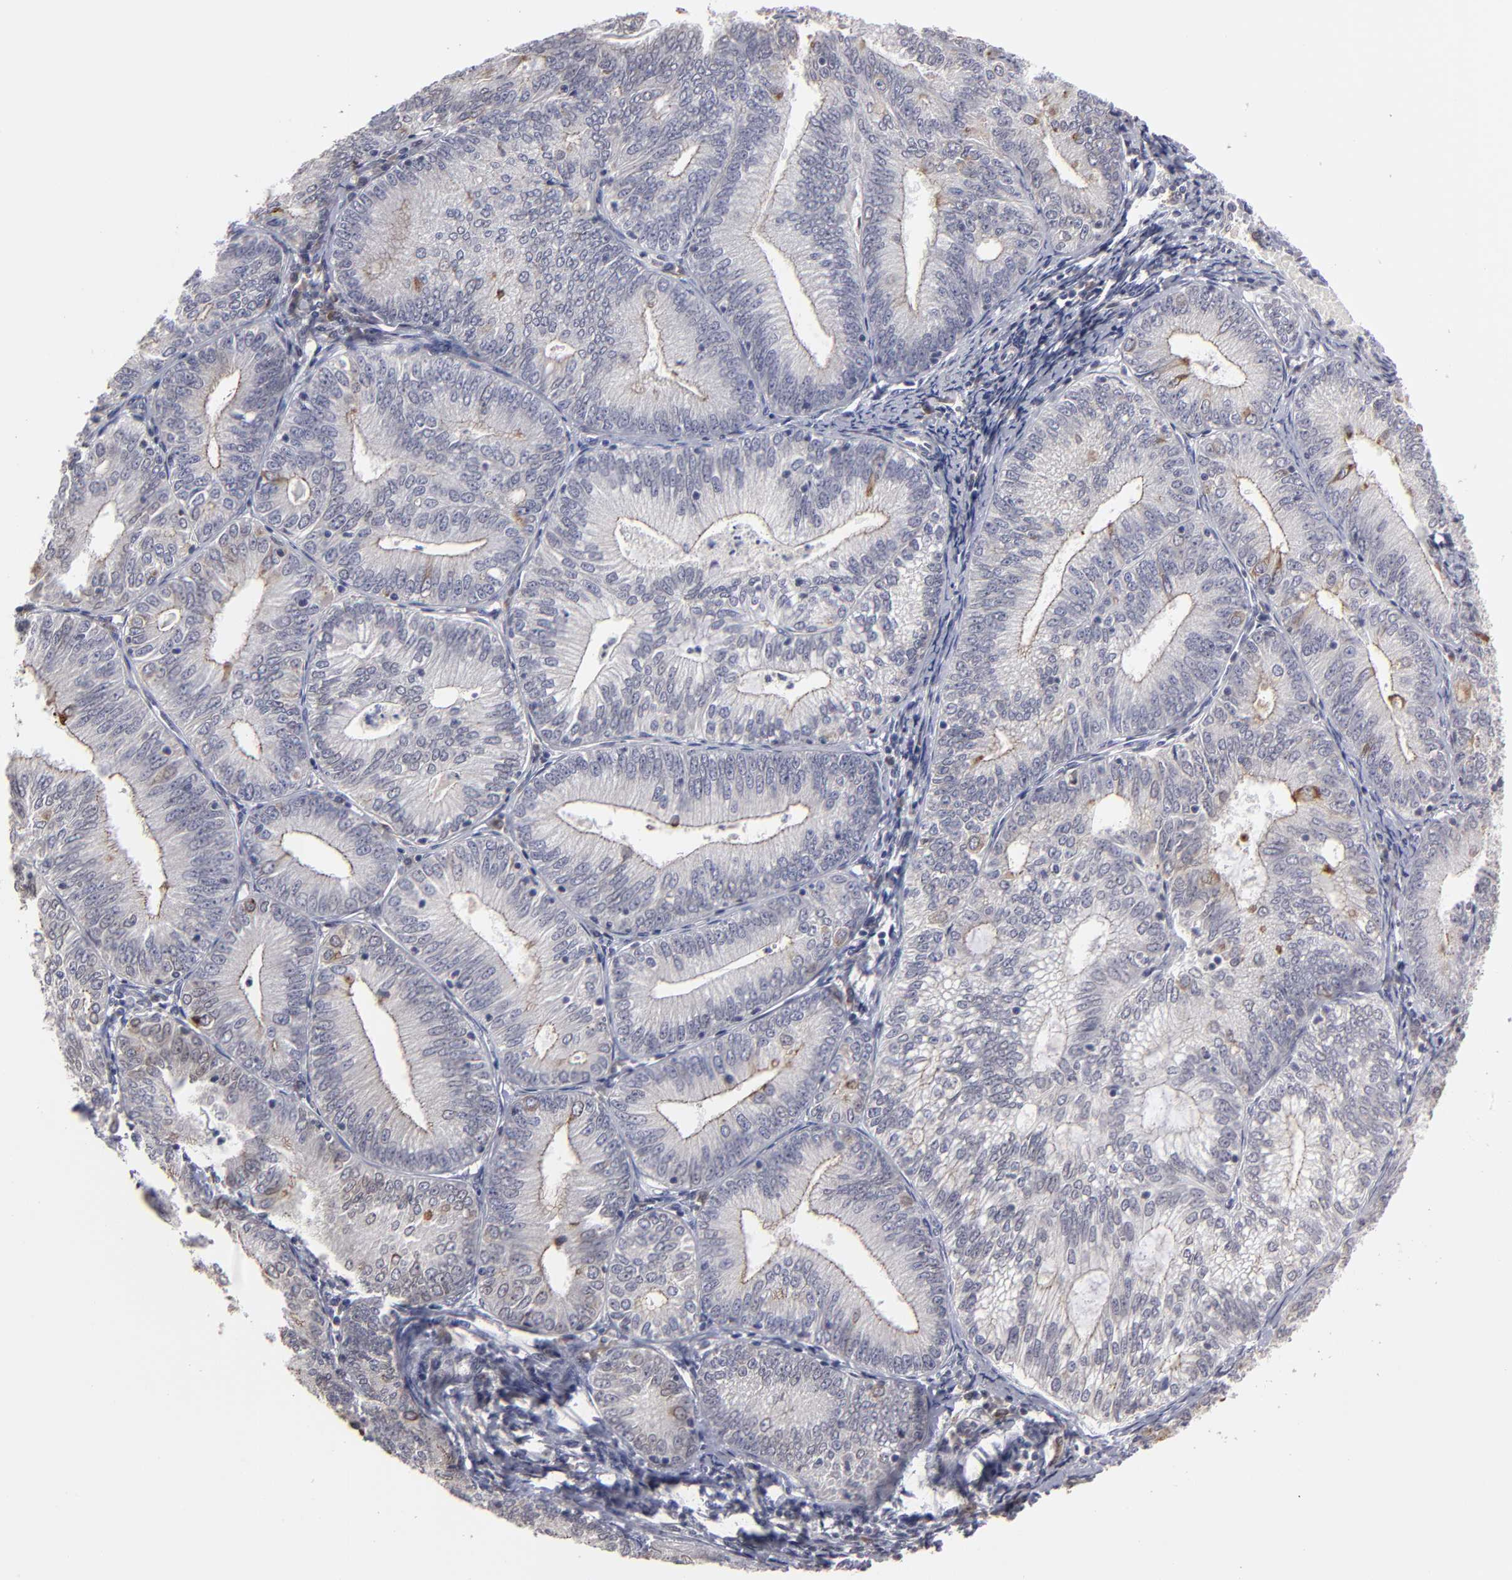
{"staining": {"intensity": "weak", "quantity": "<25%", "location": "cytoplasmic/membranous"}, "tissue": "endometrial cancer", "cell_type": "Tumor cells", "image_type": "cancer", "snomed": [{"axis": "morphology", "description": "Adenocarcinoma, NOS"}, {"axis": "topography", "description": "Endometrium"}], "caption": "IHC of endometrial cancer (adenocarcinoma) demonstrates no staining in tumor cells.", "gene": "CEP97", "patient": {"sex": "female", "age": 69}}